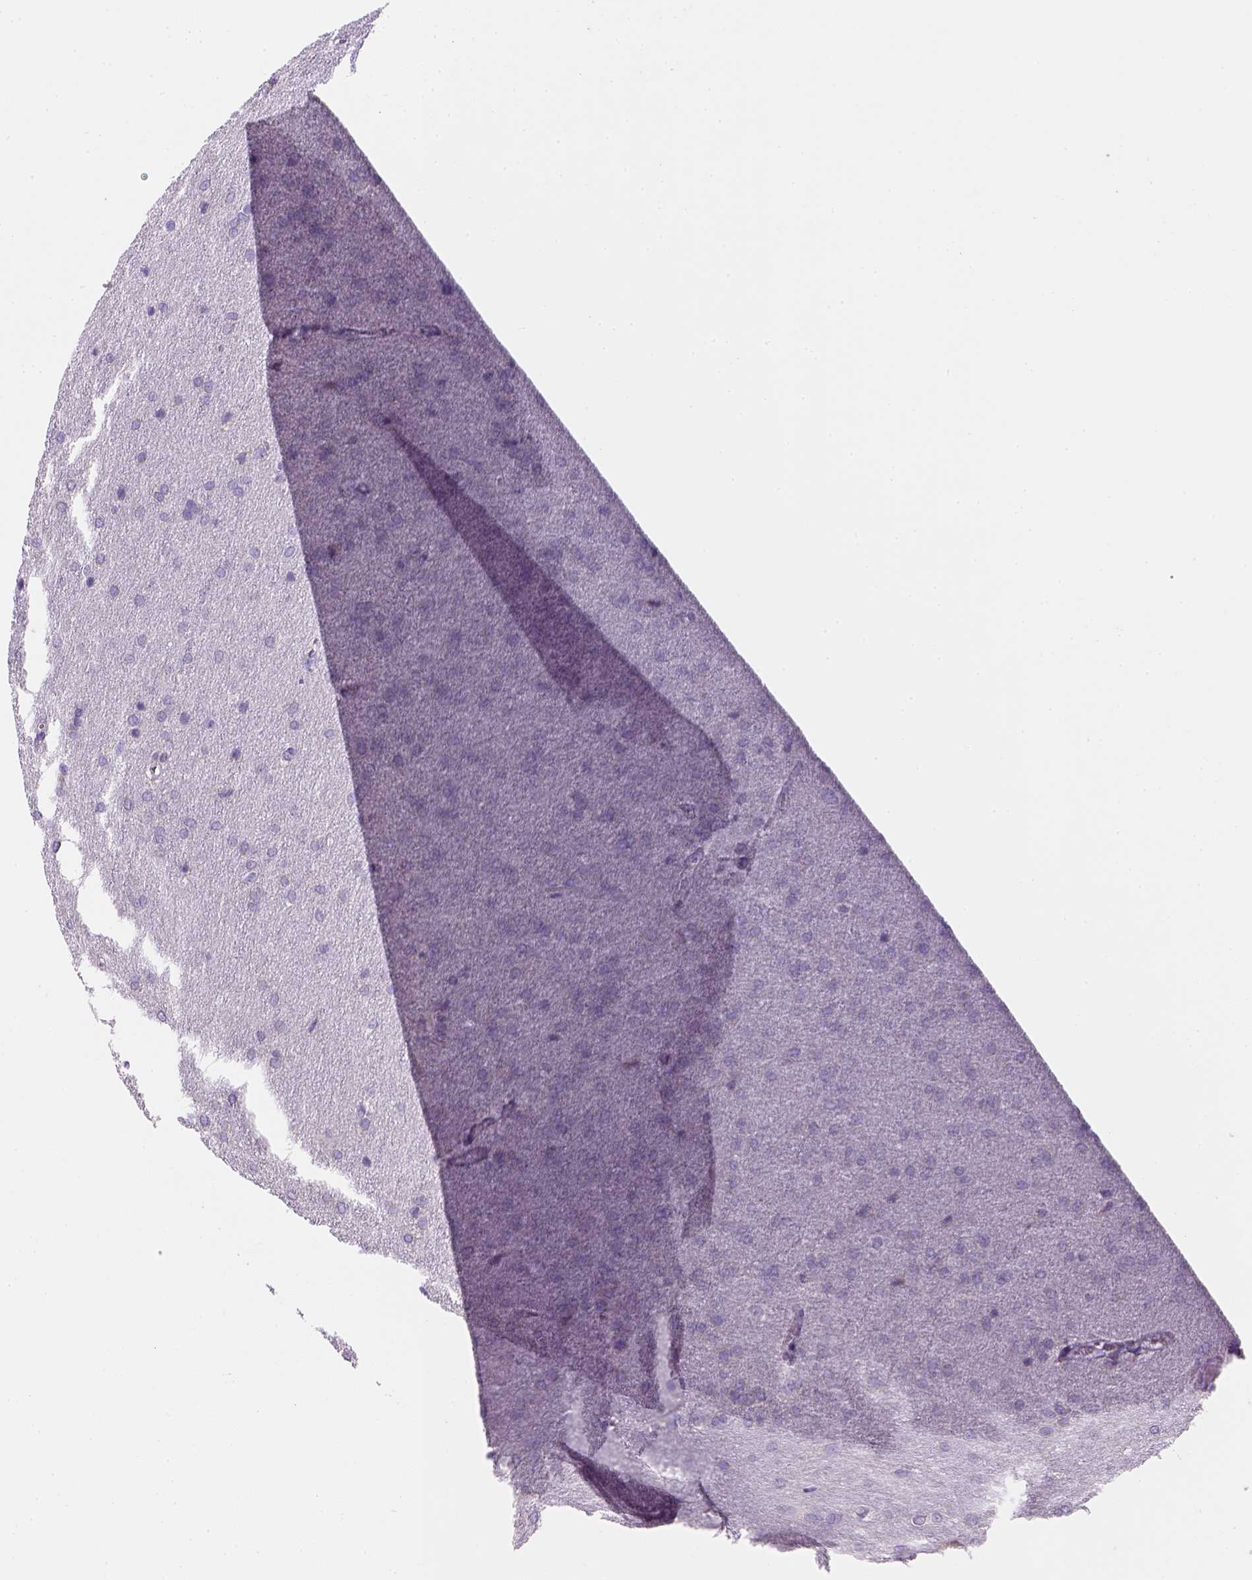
{"staining": {"intensity": "negative", "quantity": "none", "location": "none"}, "tissue": "glioma", "cell_type": "Tumor cells", "image_type": "cancer", "snomed": [{"axis": "morphology", "description": "Glioma, malignant, Low grade"}, {"axis": "topography", "description": "Brain"}], "caption": "Tumor cells are negative for protein expression in human glioma.", "gene": "CES2", "patient": {"sex": "female", "age": 32}}